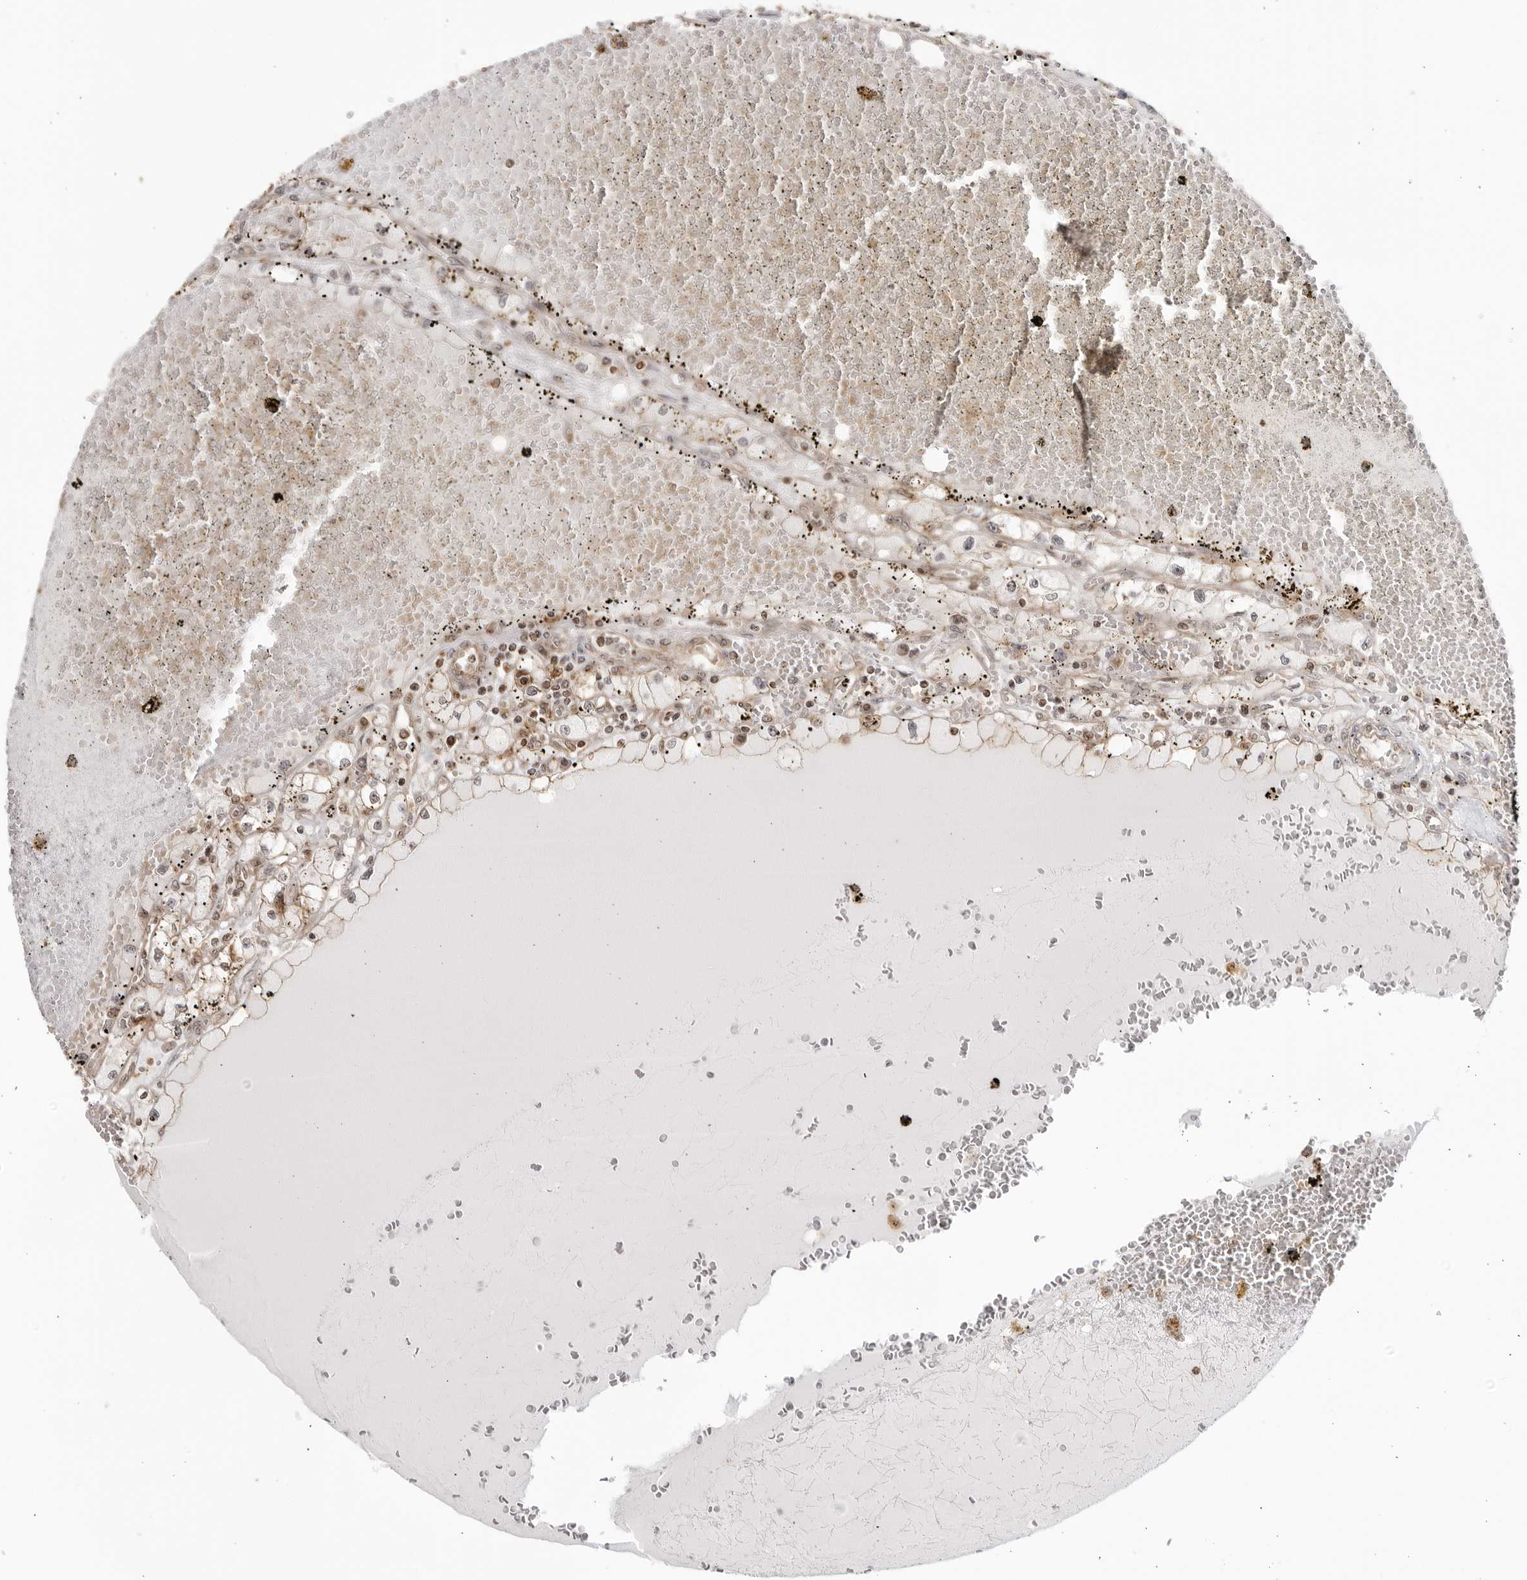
{"staining": {"intensity": "weak", "quantity": "25%-75%", "location": "cytoplasmic/membranous,nuclear"}, "tissue": "renal cancer", "cell_type": "Tumor cells", "image_type": "cancer", "snomed": [{"axis": "morphology", "description": "Adenocarcinoma, NOS"}, {"axis": "topography", "description": "Kidney"}], "caption": "Immunohistochemistry (IHC) micrograph of neoplastic tissue: renal adenocarcinoma stained using immunohistochemistry (IHC) demonstrates low levels of weak protein expression localized specifically in the cytoplasmic/membranous and nuclear of tumor cells, appearing as a cytoplasmic/membranous and nuclear brown color.", "gene": "TCF21", "patient": {"sex": "male", "age": 56}}